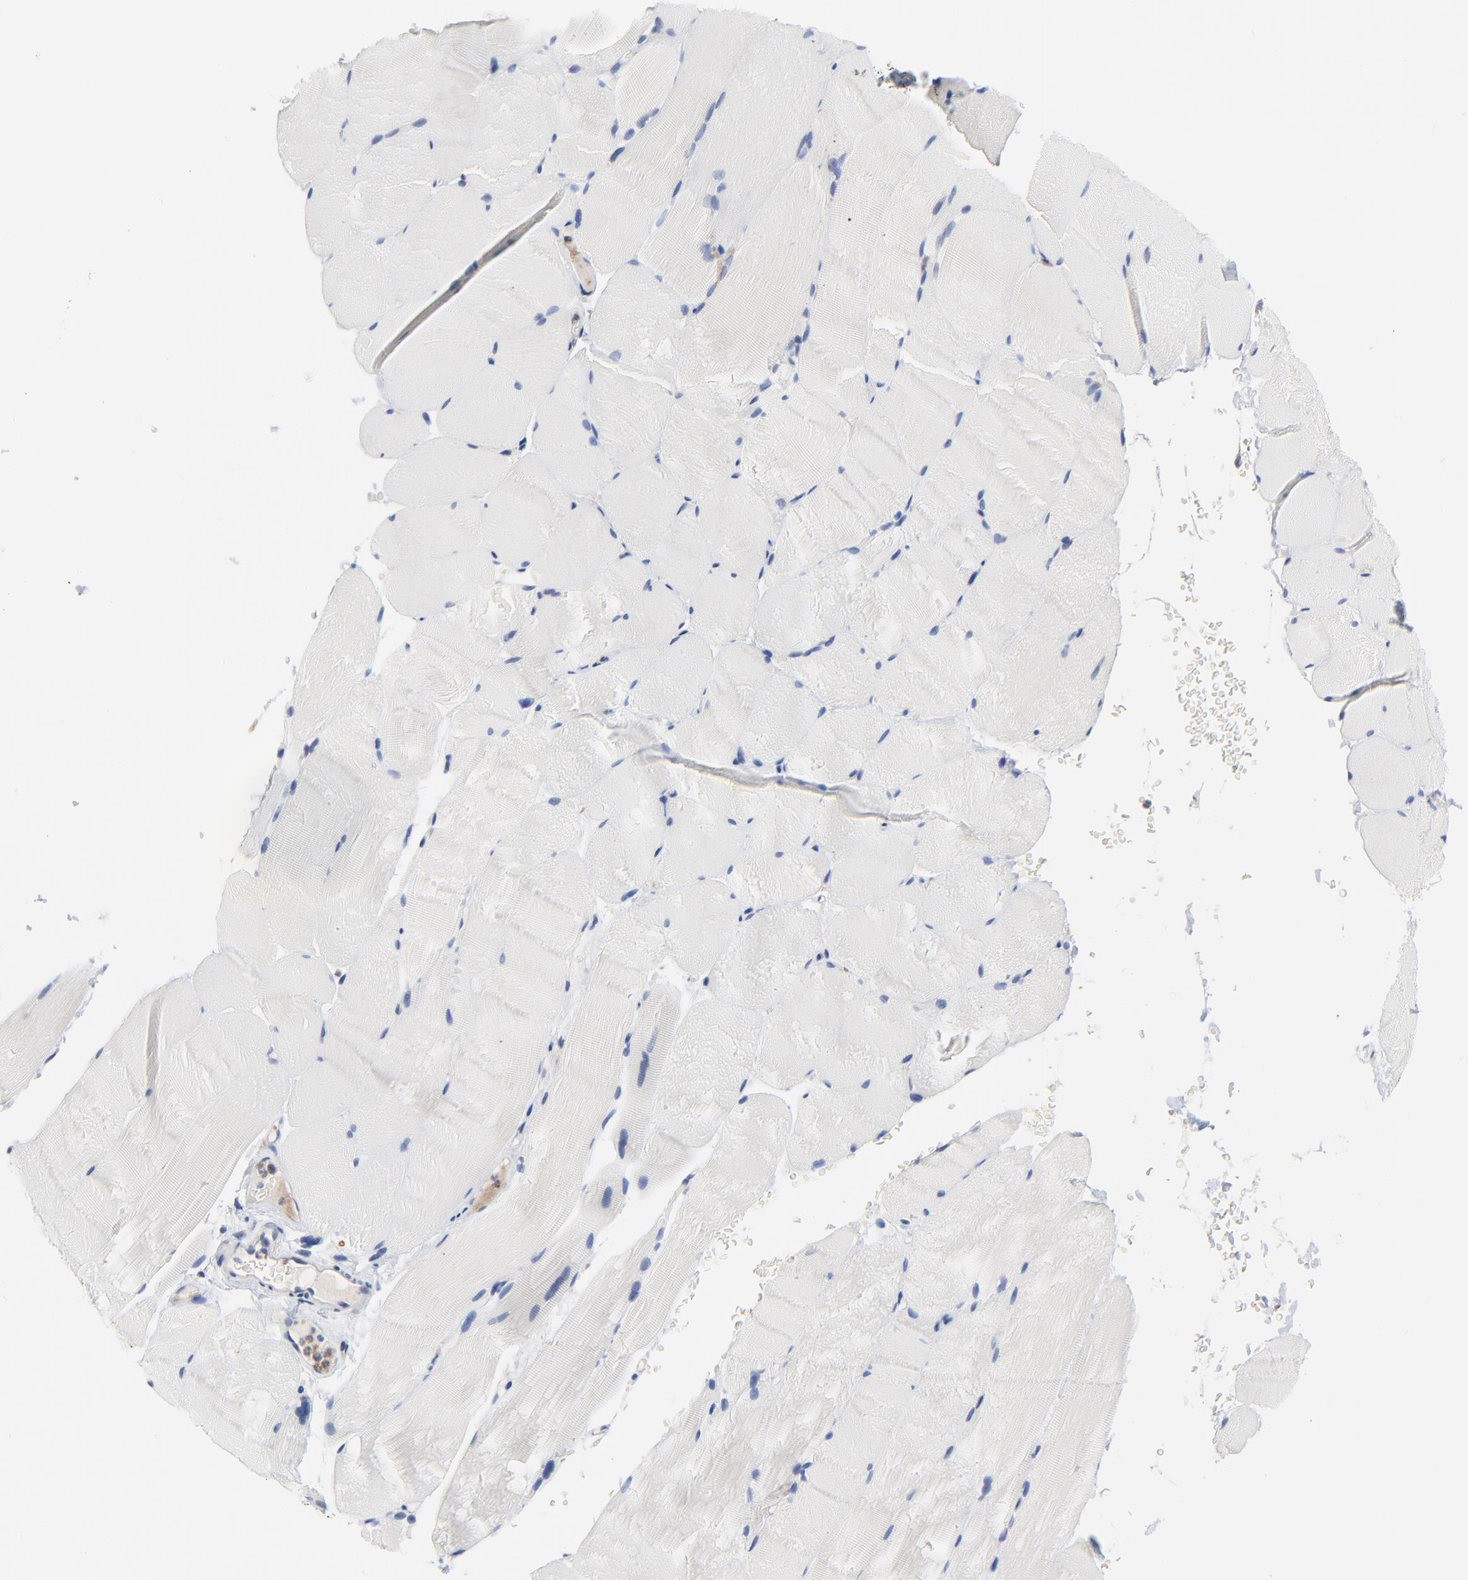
{"staining": {"intensity": "negative", "quantity": "none", "location": "none"}, "tissue": "skeletal muscle", "cell_type": "Myocytes", "image_type": "normal", "snomed": [{"axis": "morphology", "description": "Normal tissue, NOS"}, {"axis": "topography", "description": "Skeletal muscle"}, {"axis": "topography", "description": "Parathyroid gland"}], "caption": "Histopathology image shows no protein staining in myocytes of normal skeletal muscle. Brightfield microscopy of immunohistochemistry stained with DAB (3,3'-diaminobenzidine) (brown) and hematoxylin (blue), captured at high magnification.", "gene": "VAV2", "patient": {"sex": "female", "age": 37}}